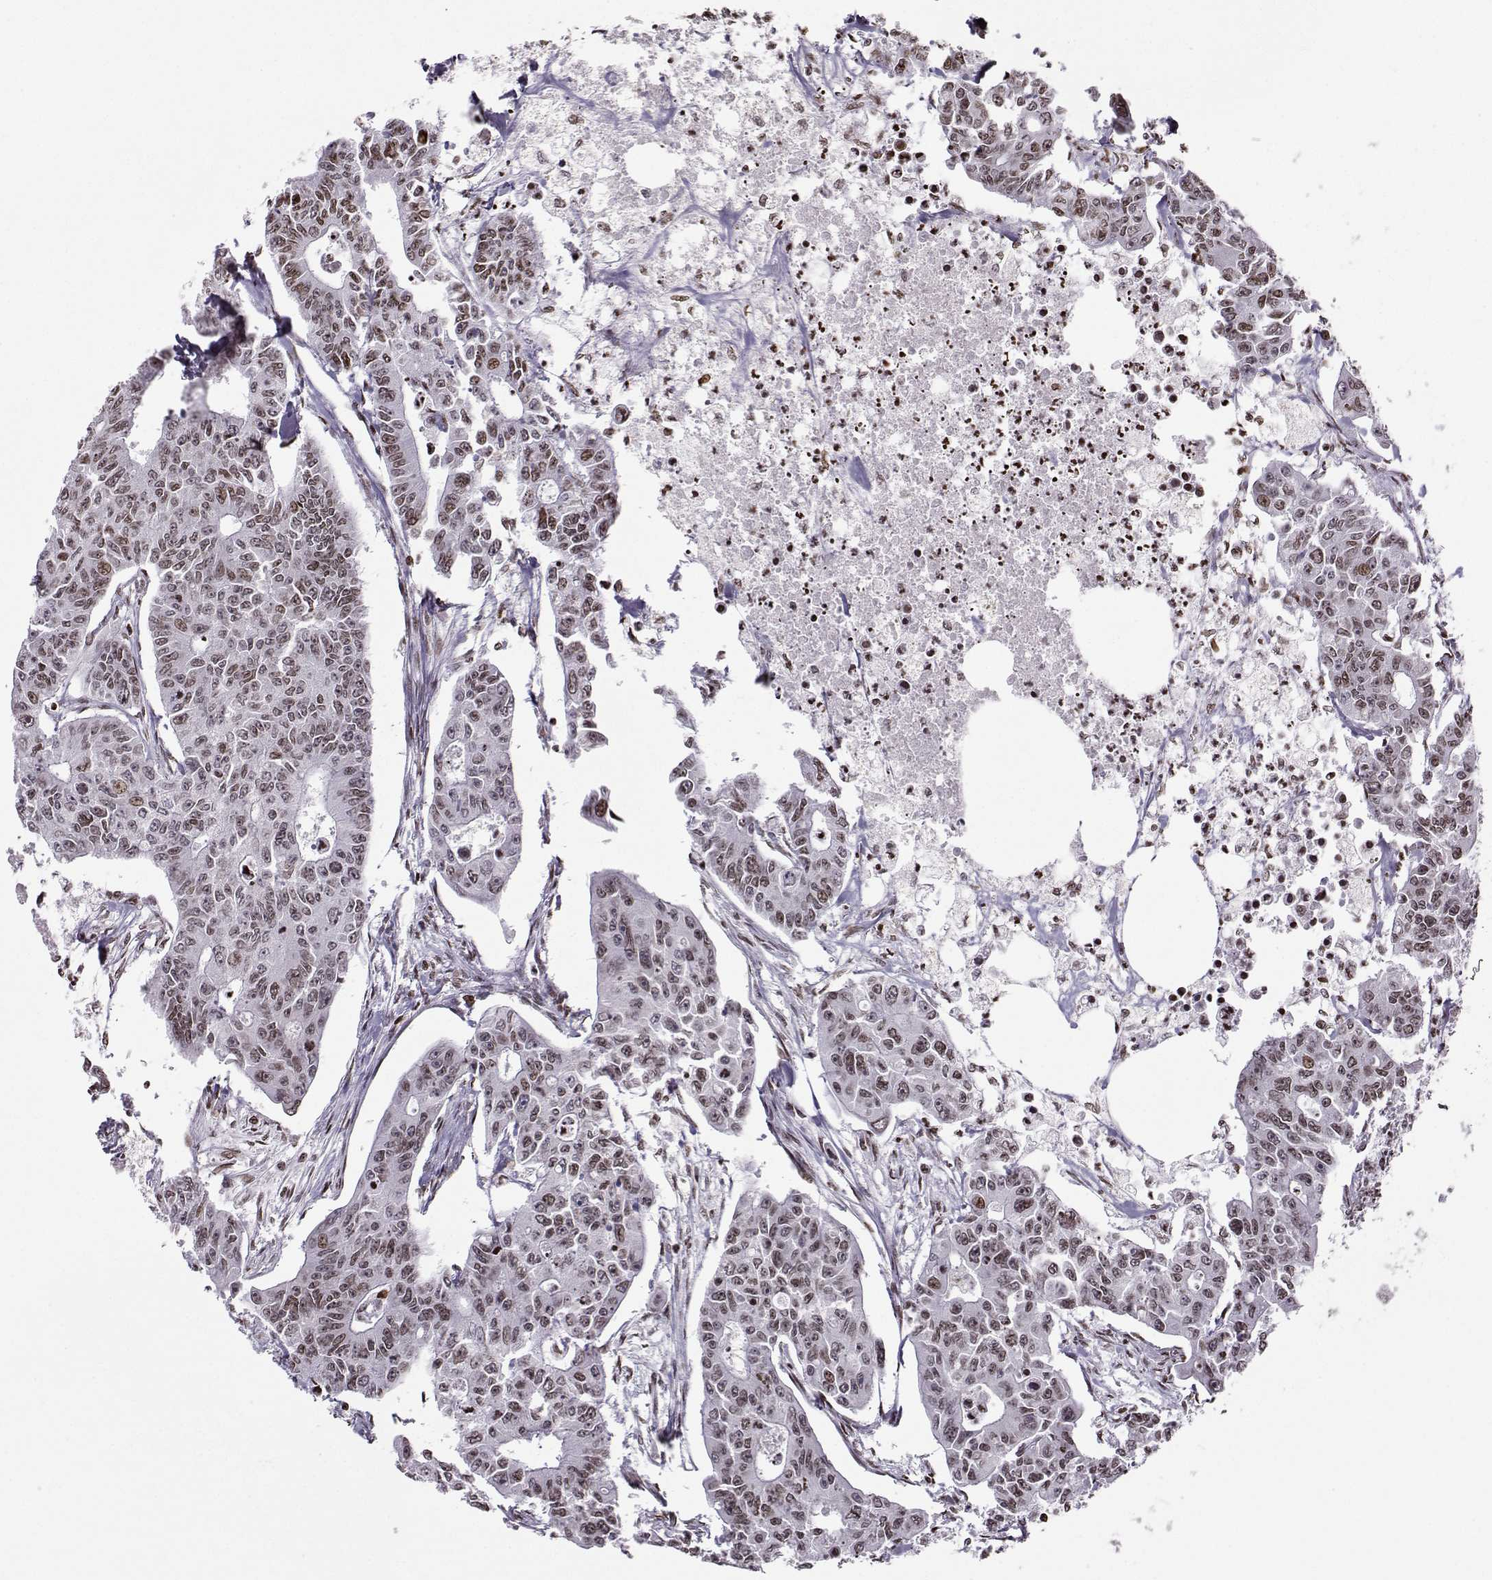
{"staining": {"intensity": "weak", "quantity": "25%-75%", "location": "nuclear"}, "tissue": "colorectal cancer", "cell_type": "Tumor cells", "image_type": "cancer", "snomed": [{"axis": "morphology", "description": "Adenocarcinoma, NOS"}, {"axis": "topography", "description": "Colon"}], "caption": "A high-resolution photomicrograph shows IHC staining of adenocarcinoma (colorectal), which reveals weak nuclear expression in approximately 25%-75% of tumor cells.", "gene": "ZNF19", "patient": {"sex": "male", "age": 70}}